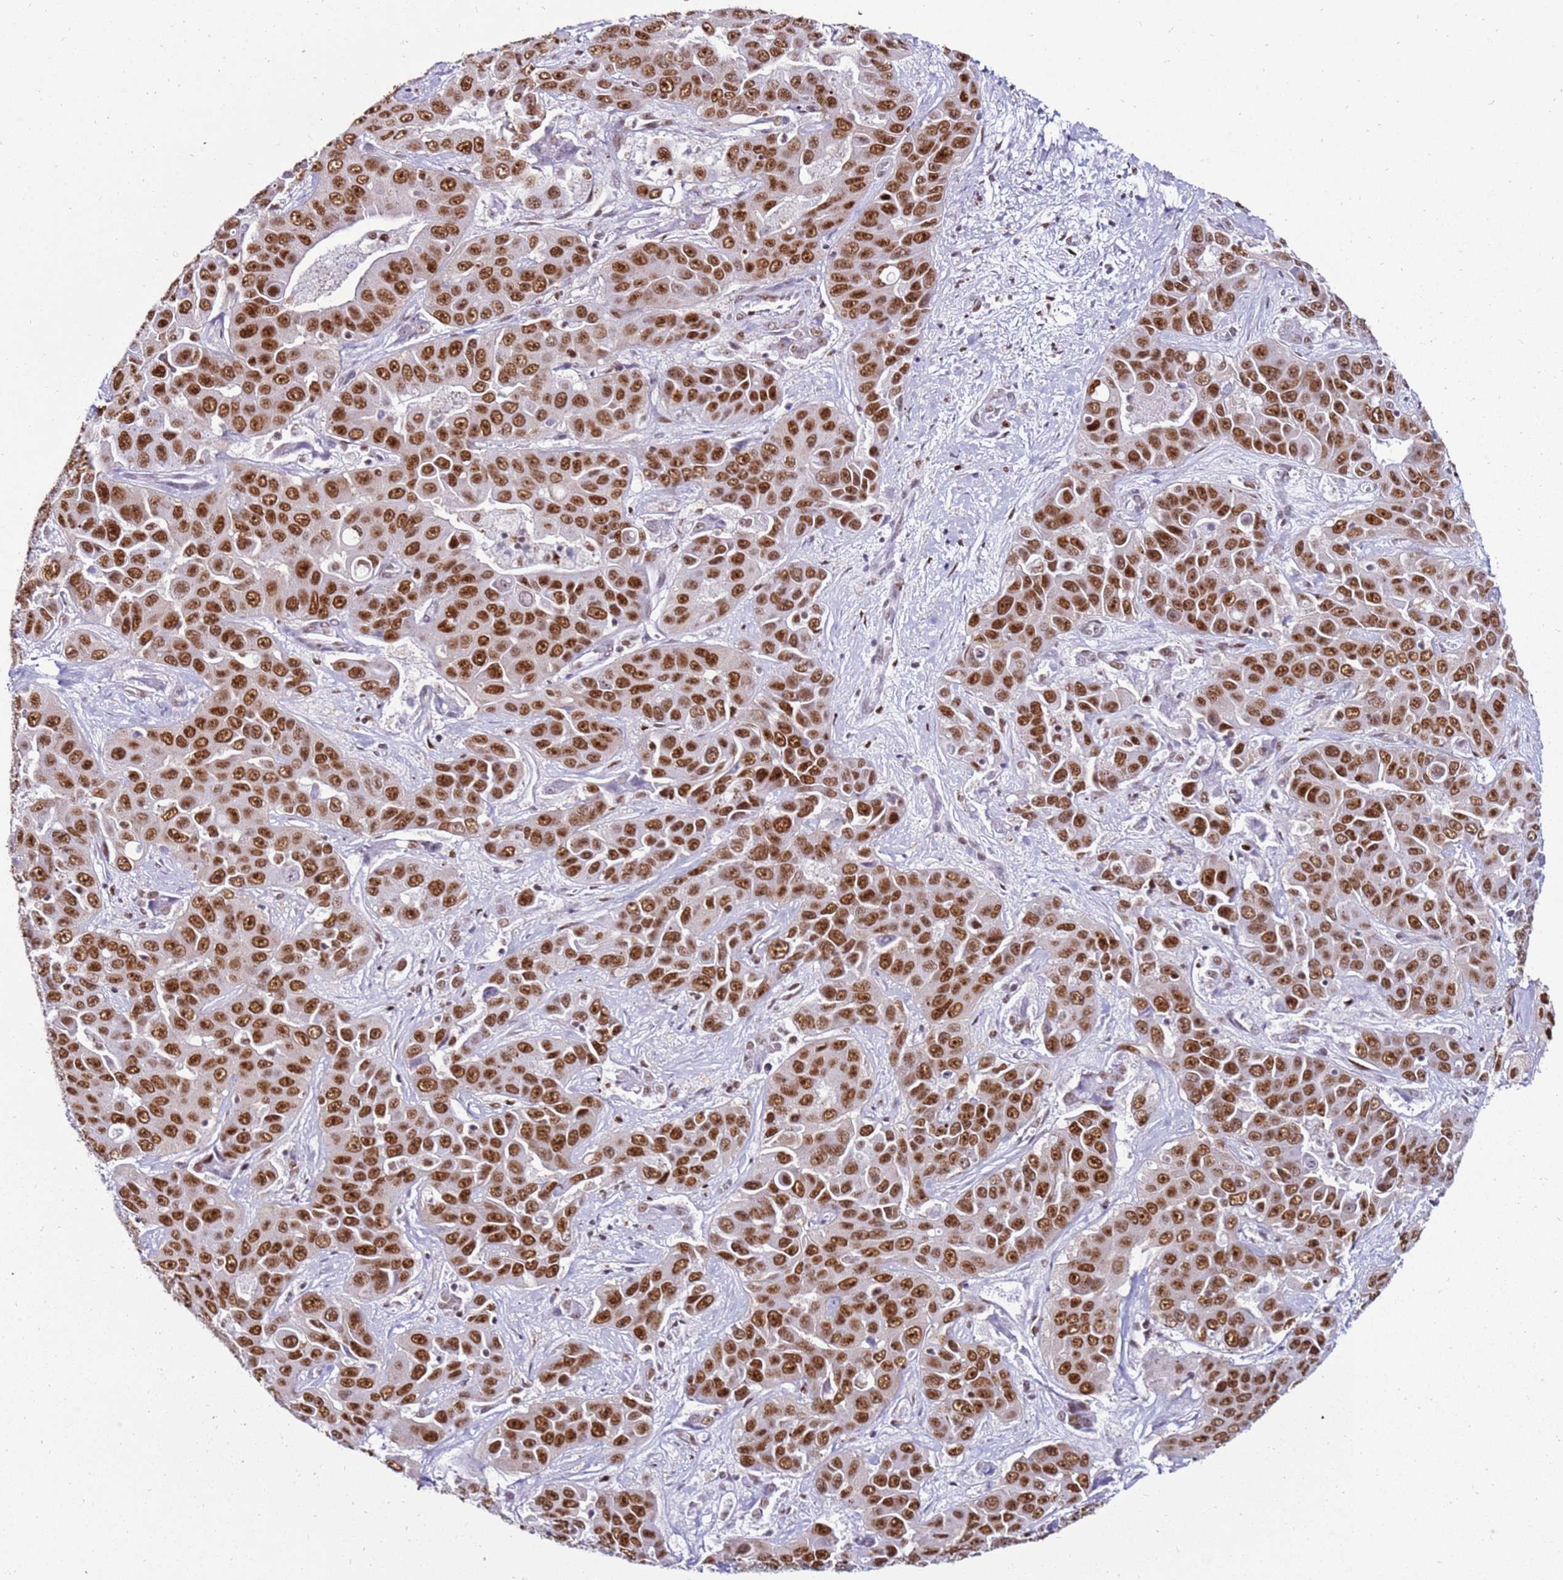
{"staining": {"intensity": "strong", "quantity": ">75%", "location": "nuclear"}, "tissue": "liver cancer", "cell_type": "Tumor cells", "image_type": "cancer", "snomed": [{"axis": "morphology", "description": "Cholangiocarcinoma"}, {"axis": "topography", "description": "Liver"}], "caption": "This micrograph exhibits immunohistochemistry staining of human cholangiocarcinoma (liver), with high strong nuclear expression in approximately >75% of tumor cells.", "gene": "KPNA4", "patient": {"sex": "female", "age": 52}}